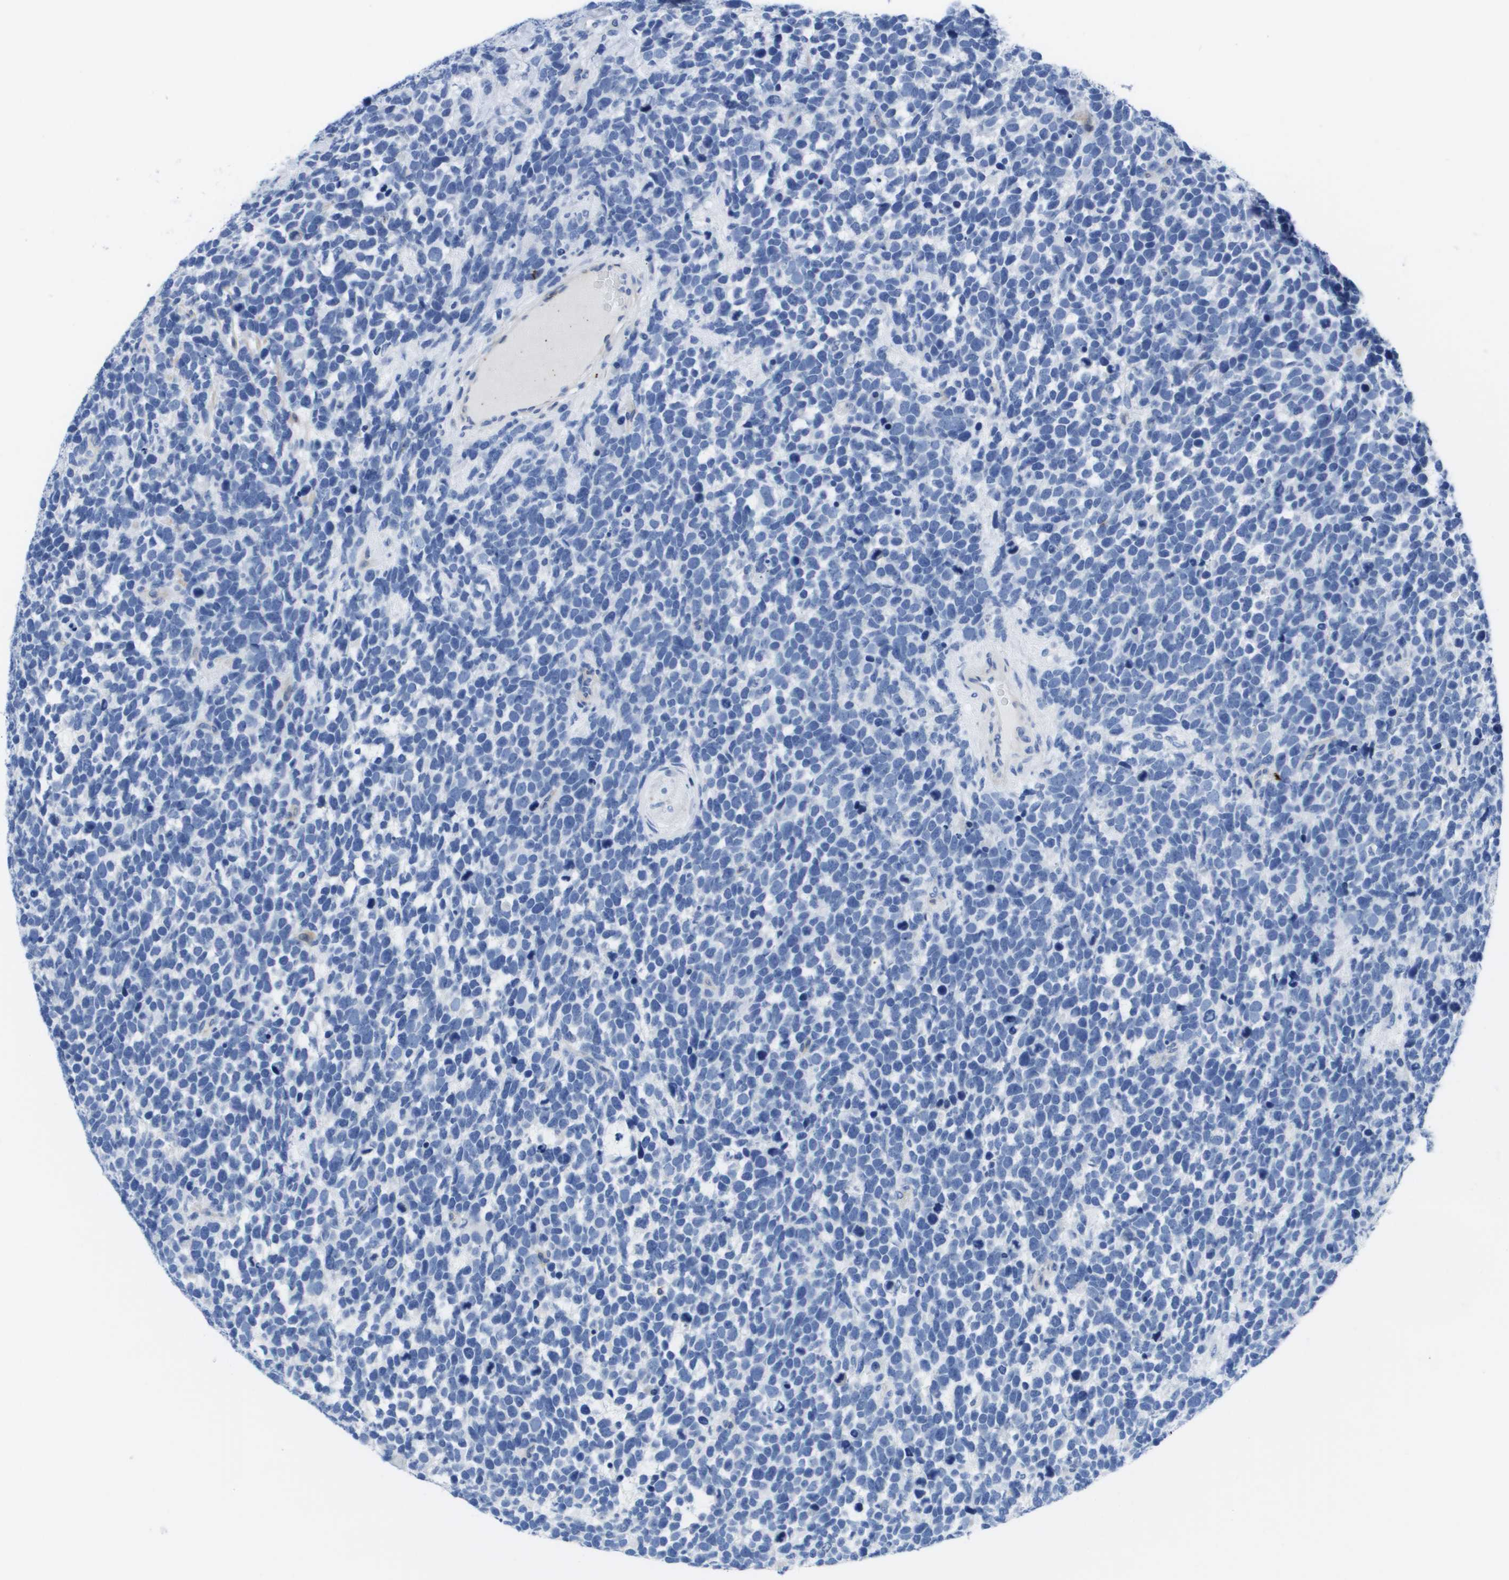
{"staining": {"intensity": "negative", "quantity": "none", "location": "none"}, "tissue": "urothelial cancer", "cell_type": "Tumor cells", "image_type": "cancer", "snomed": [{"axis": "morphology", "description": "Urothelial carcinoma, High grade"}, {"axis": "topography", "description": "Urinary bladder"}], "caption": "Immunohistochemistry photomicrograph of neoplastic tissue: urothelial cancer stained with DAB exhibits no significant protein staining in tumor cells.", "gene": "MS4A1", "patient": {"sex": "female", "age": 82}}